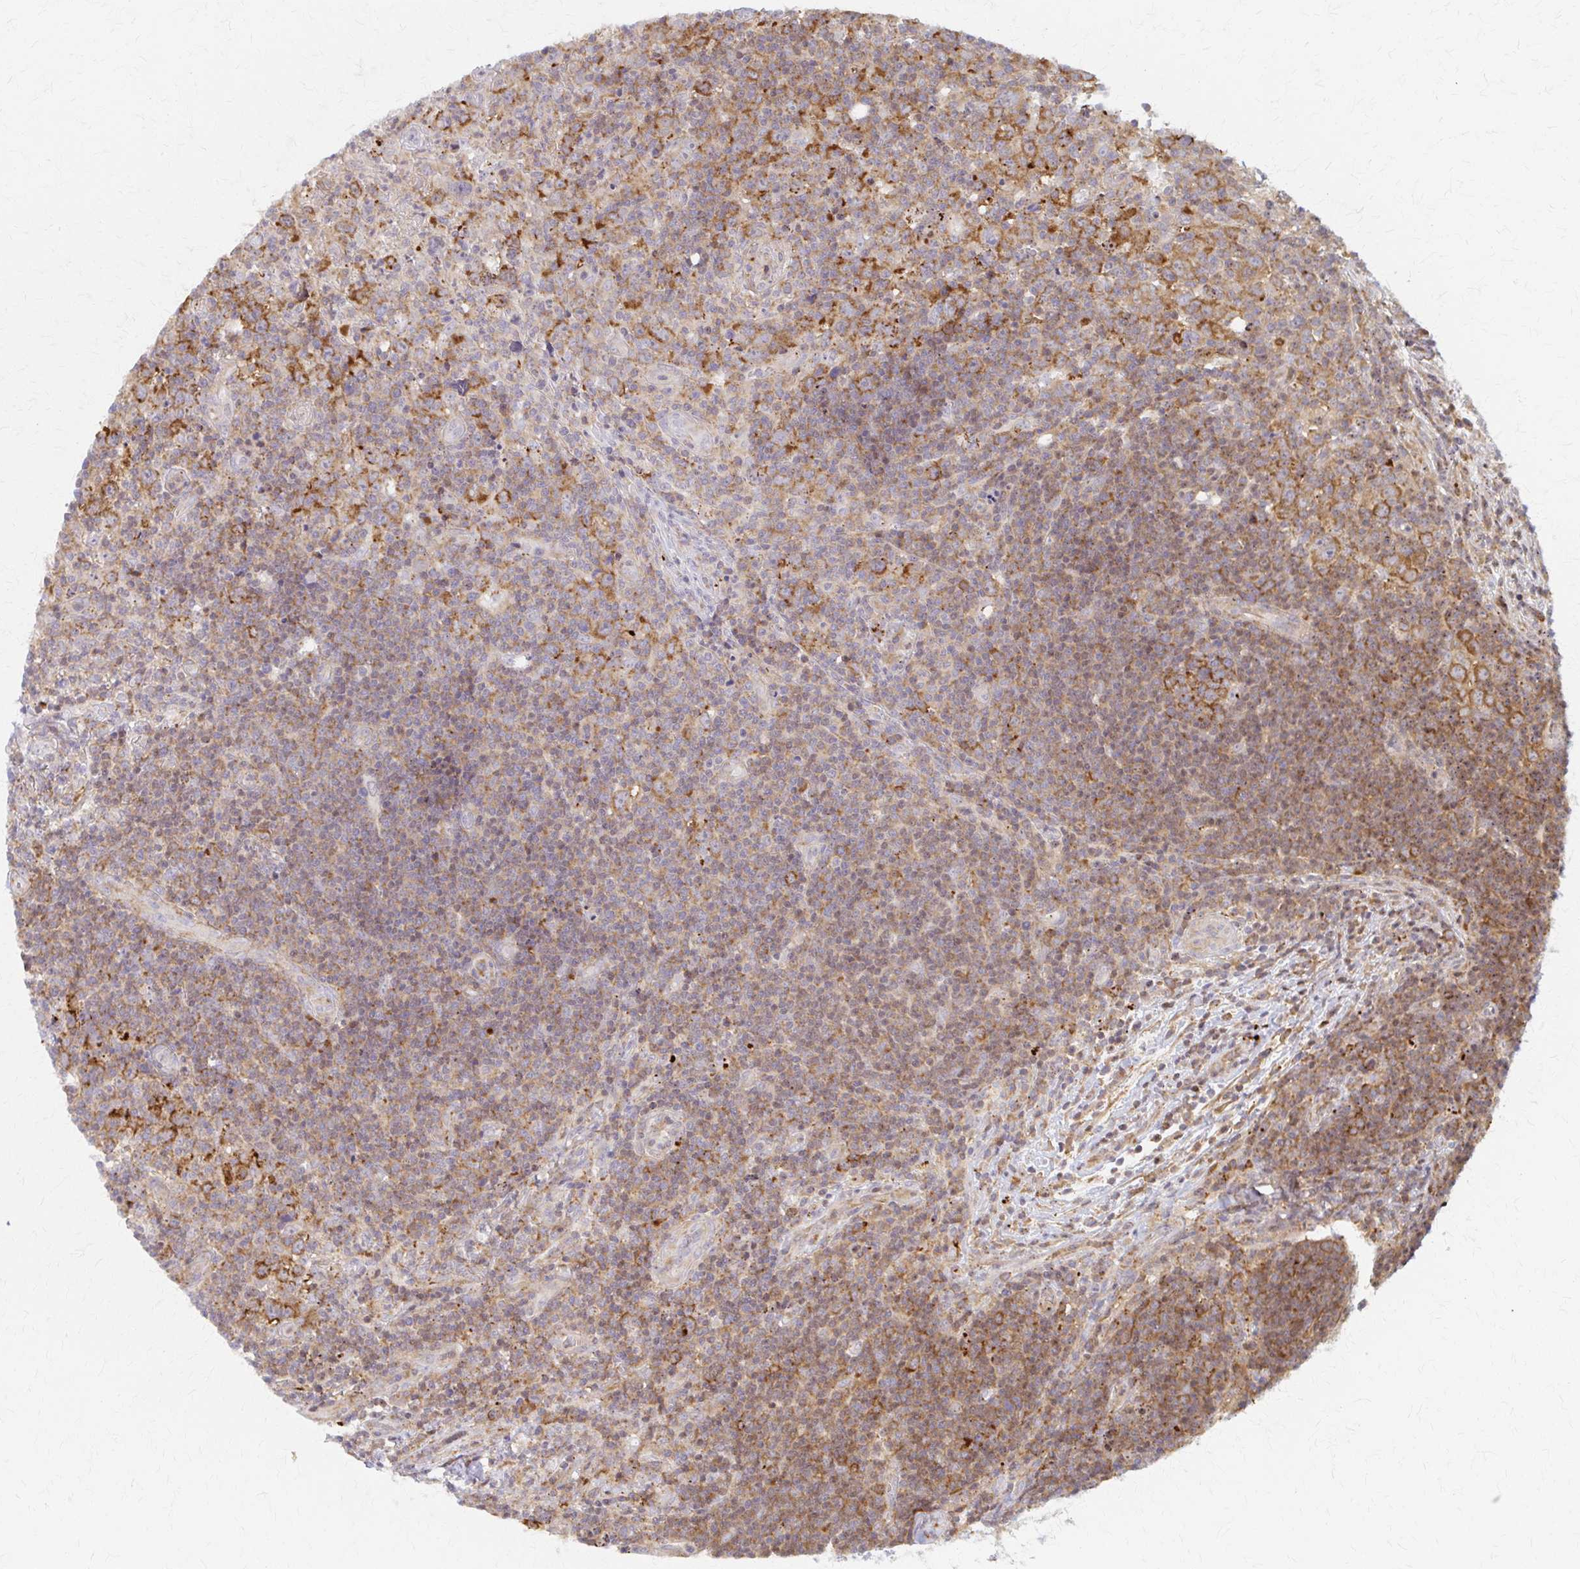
{"staining": {"intensity": "moderate", "quantity": ">75%", "location": "cytoplasmic/membranous"}, "tissue": "lymphoma", "cell_type": "Tumor cells", "image_type": "cancer", "snomed": [{"axis": "morphology", "description": "Hodgkin's disease, NOS"}, {"axis": "topography", "description": "Lymph node"}], "caption": "Hodgkin's disease tissue displays moderate cytoplasmic/membranous staining in about >75% of tumor cells (DAB IHC with brightfield microscopy, high magnification).", "gene": "ARHGAP35", "patient": {"sex": "female", "age": 18}}